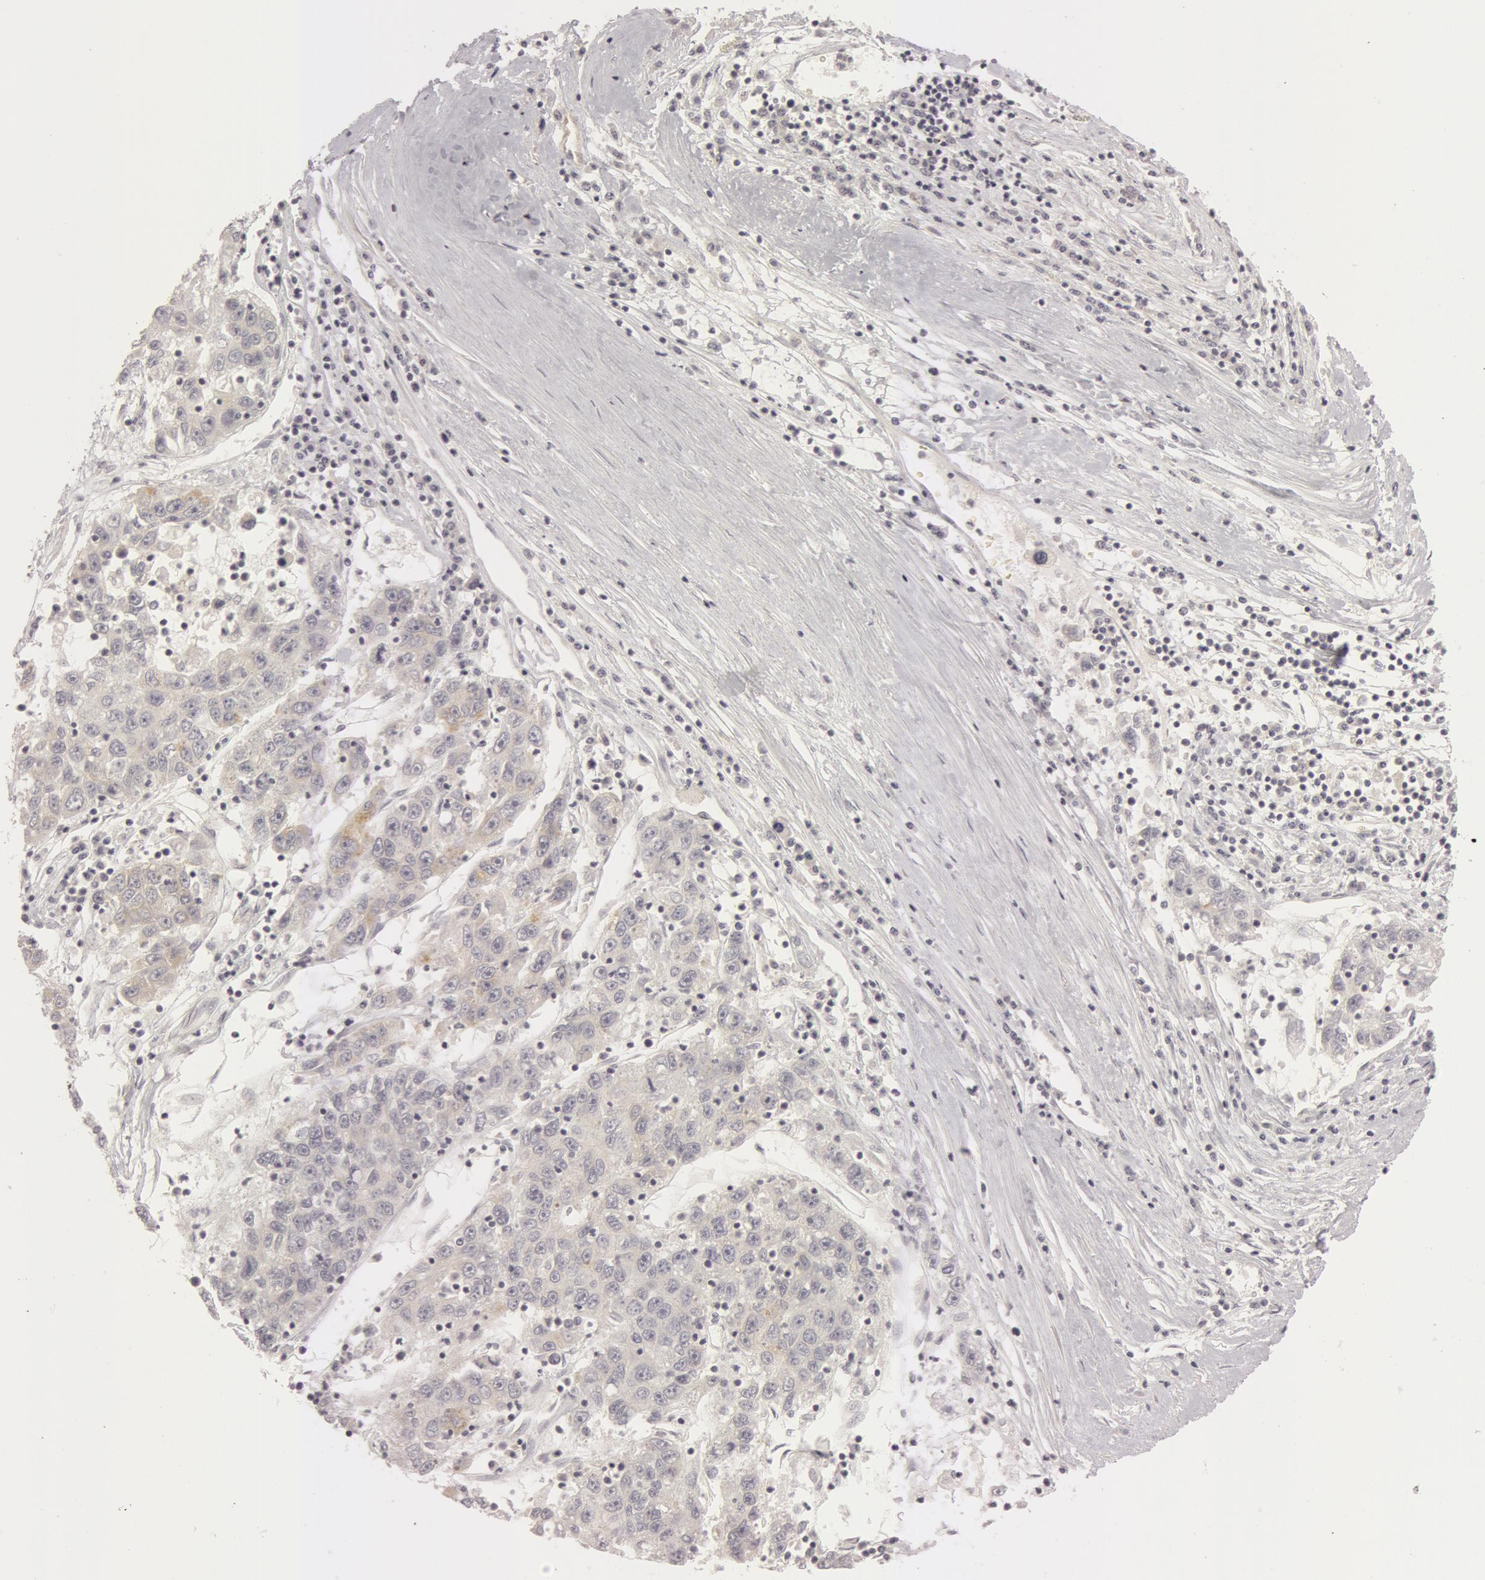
{"staining": {"intensity": "weak", "quantity": "<25%", "location": "cytoplasmic/membranous"}, "tissue": "liver cancer", "cell_type": "Tumor cells", "image_type": "cancer", "snomed": [{"axis": "morphology", "description": "Carcinoma, Hepatocellular, NOS"}, {"axis": "topography", "description": "Liver"}], "caption": "Tumor cells show no significant positivity in liver cancer (hepatocellular carcinoma).", "gene": "RALGAPA1", "patient": {"sex": "male", "age": 49}}